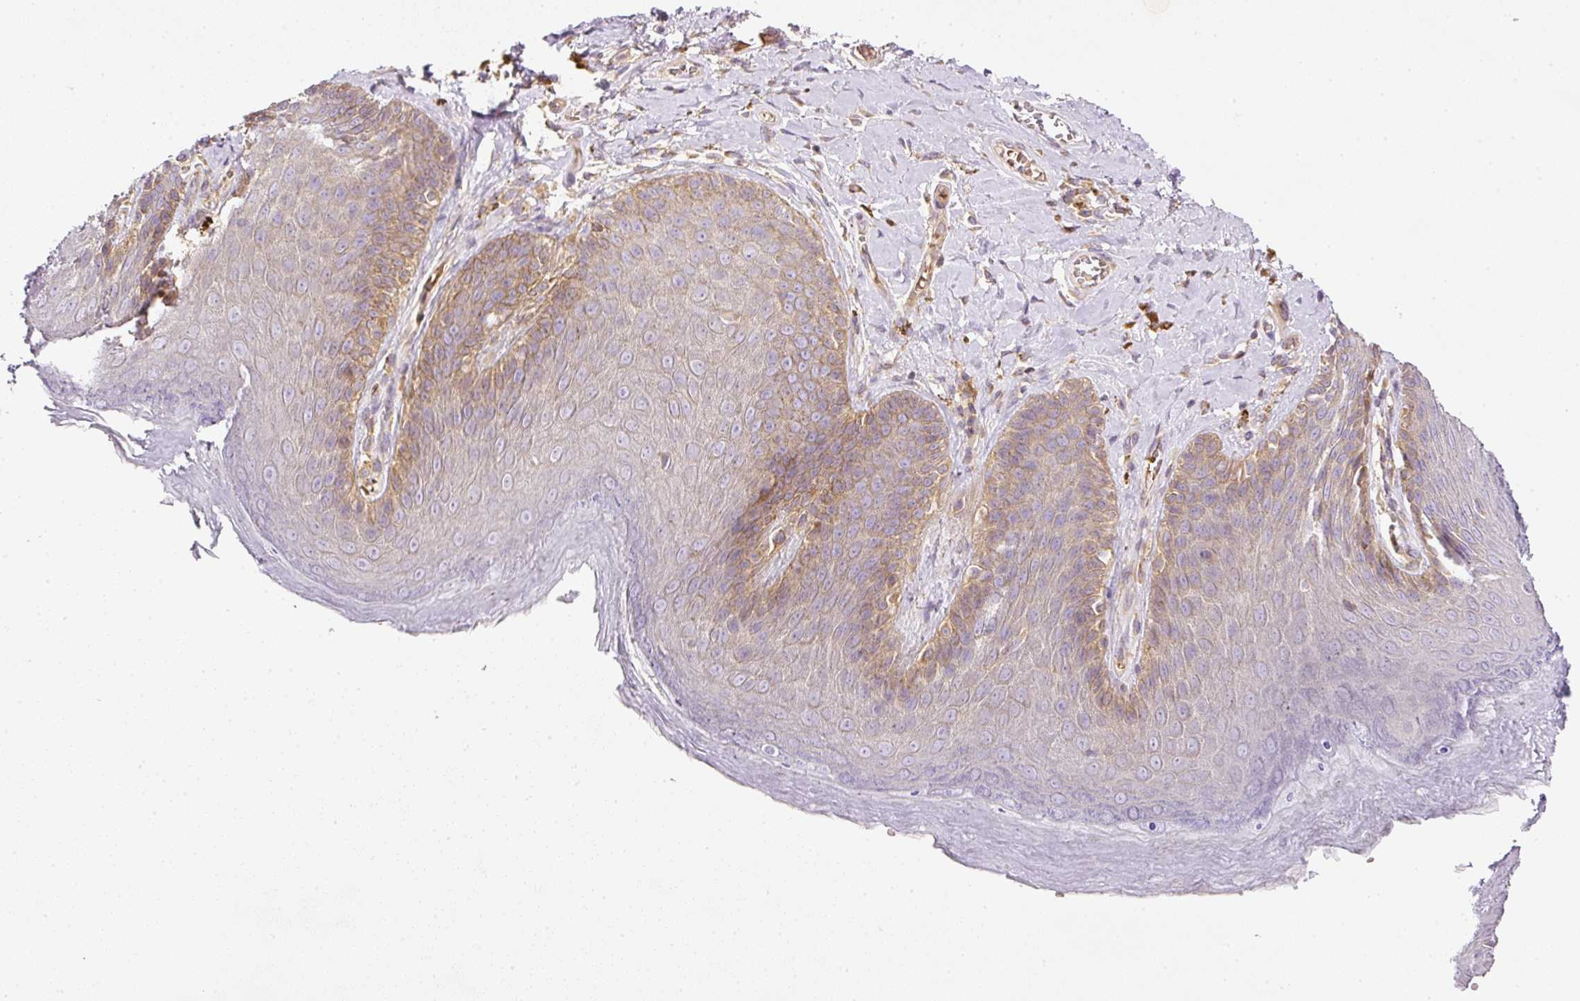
{"staining": {"intensity": "moderate", "quantity": "25%-75%", "location": "cytoplasmic/membranous"}, "tissue": "skin", "cell_type": "Epidermal cells", "image_type": "normal", "snomed": [{"axis": "morphology", "description": "Normal tissue, NOS"}, {"axis": "topography", "description": "Anal"}, {"axis": "topography", "description": "Peripheral nerve tissue"}], "caption": "Protein analysis of normal skin shows moderate cytoplasmic/membranous expression in approximately 25%-75% of epidermal cells.", "gene": "TBC1D2B", "patient": {"sex": "male", "age": 53}}